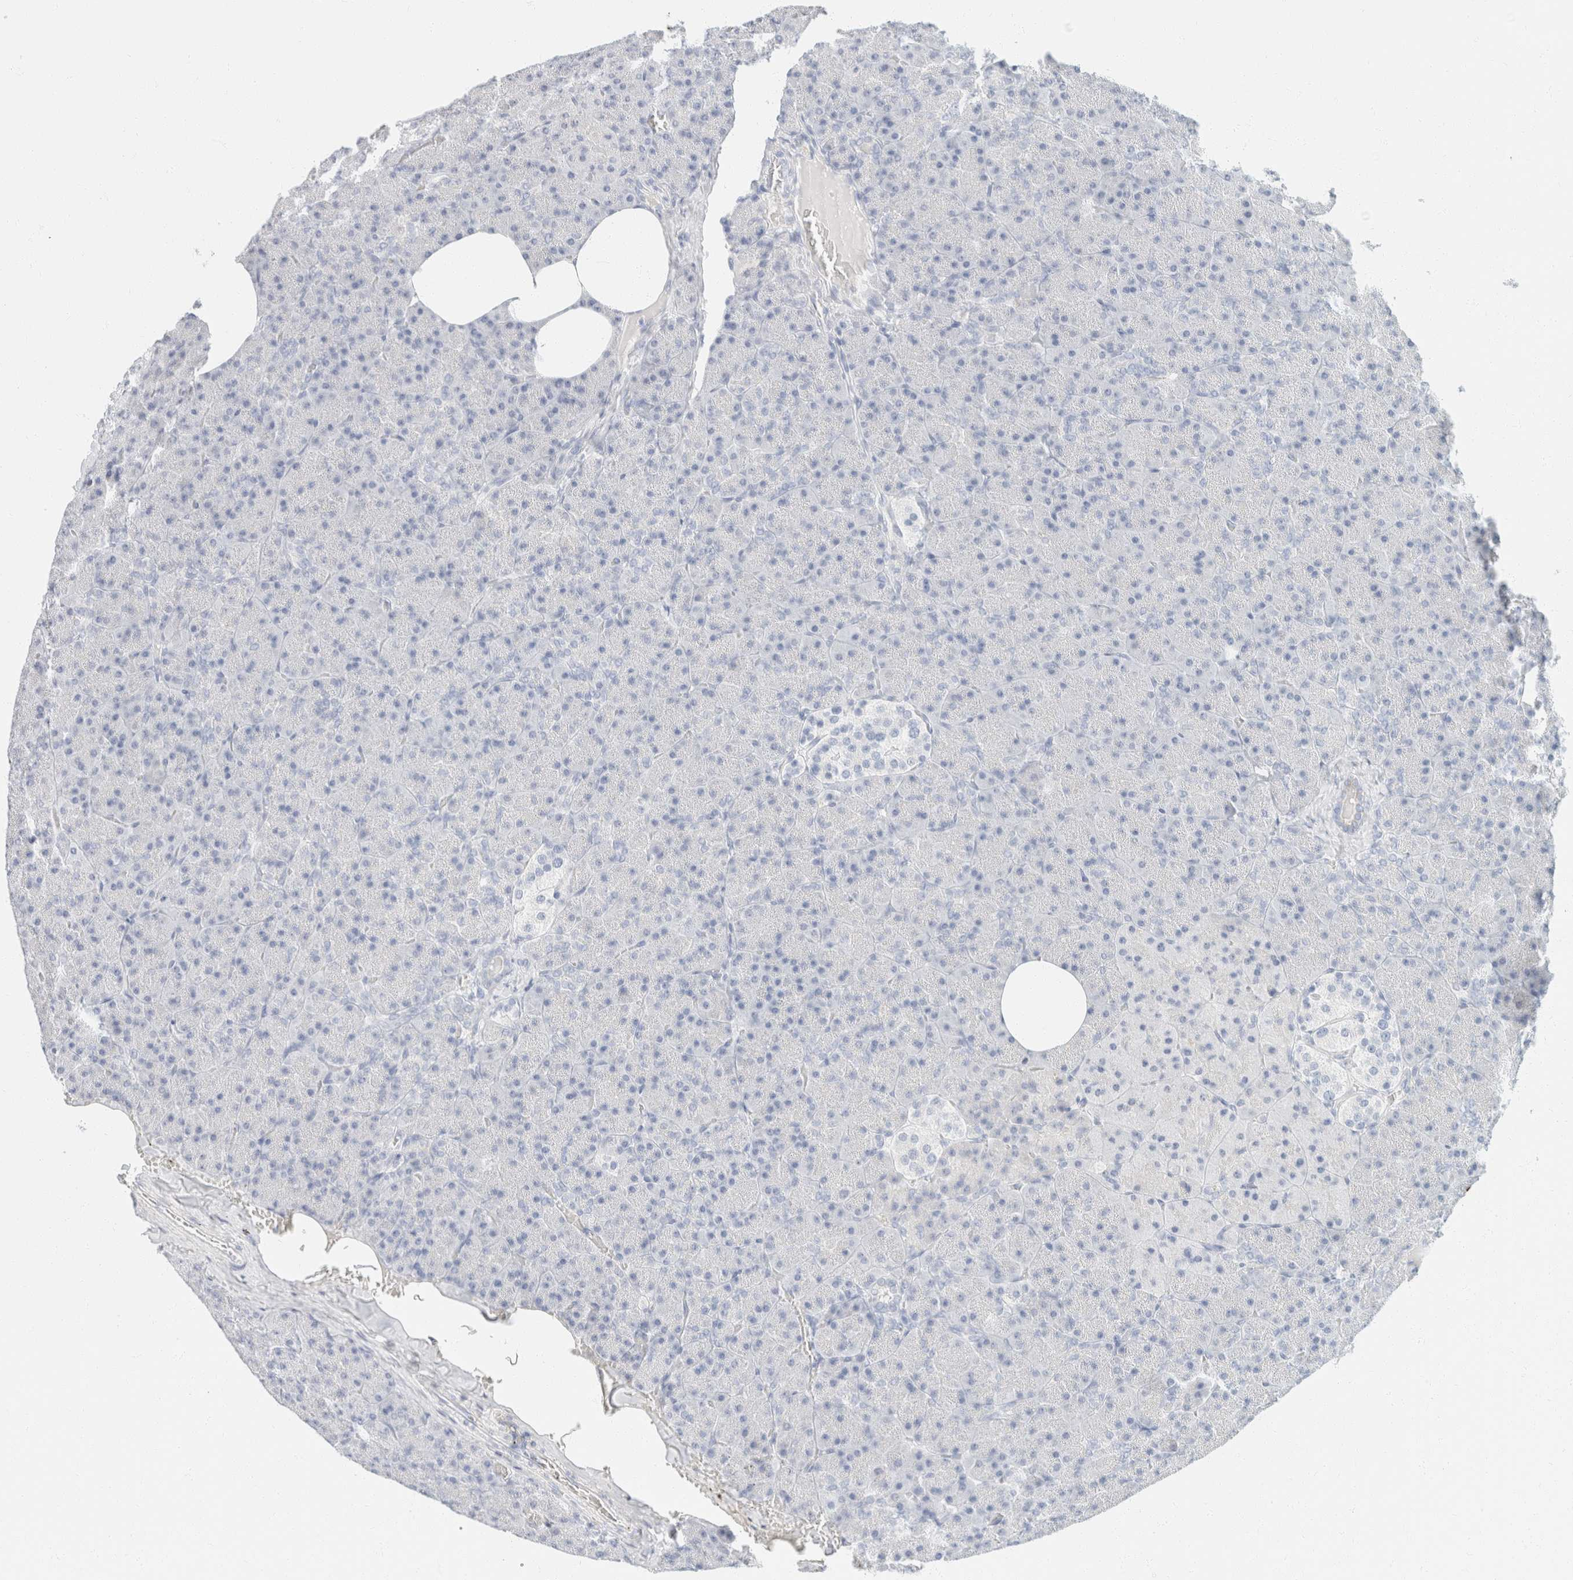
{"staining": {"intensity": "negative", "quantity": "none", "location": "none"}, "tissue": "pancreas", "cell_type": "Exocrine glandular cells", "image_type": "normal", "snomed": [{"axis": "morphology", "description": "Normal tissue, NOS"}, {"axis": "topography", "description": "Pancreas"}], "caption": "This is an immunohistochemistry (IHC) image of normal human pancreas. There is no expression in exocrine glandular cells.", "gene": "KRT20", "patient": {"sex": "female", "age": 35}}